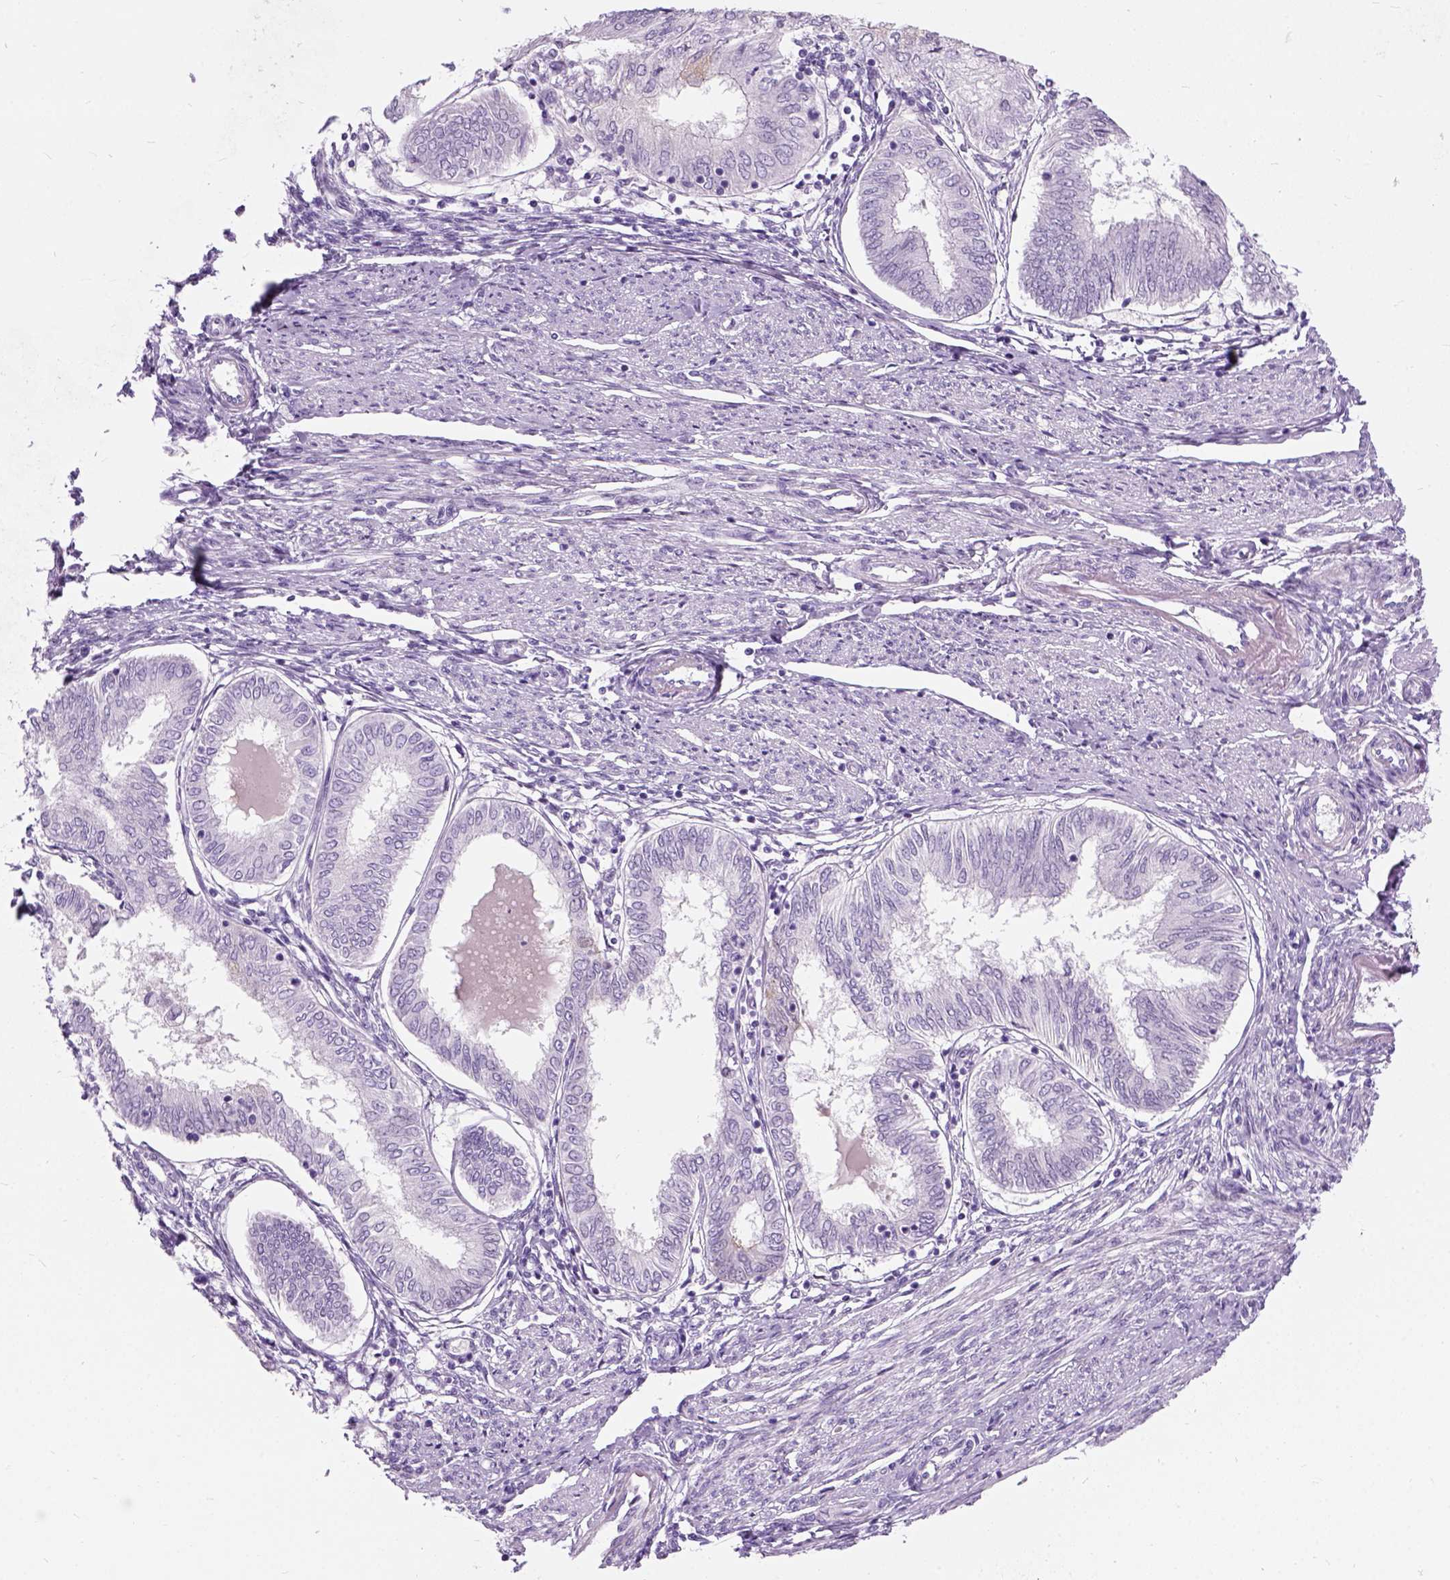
{"staining": {"intensity": "negative", "quantity": "none", "location": "none"}, "tissue": "endometrial cancer", "cell_type": "Tumor cells", "image_type": "cancer", "snomed": [{"axis": "morphology", "description": "Adenocarcinoma, NOS"}, {"axis": "topography", "description": "Endometrium"}], "caption": "The photomicrograph displays no significant staining in tumor cells of adenocarcinoma (endometrial).", "gene": "AXDND1", "patient": {"sex": "female", "age": 68}}